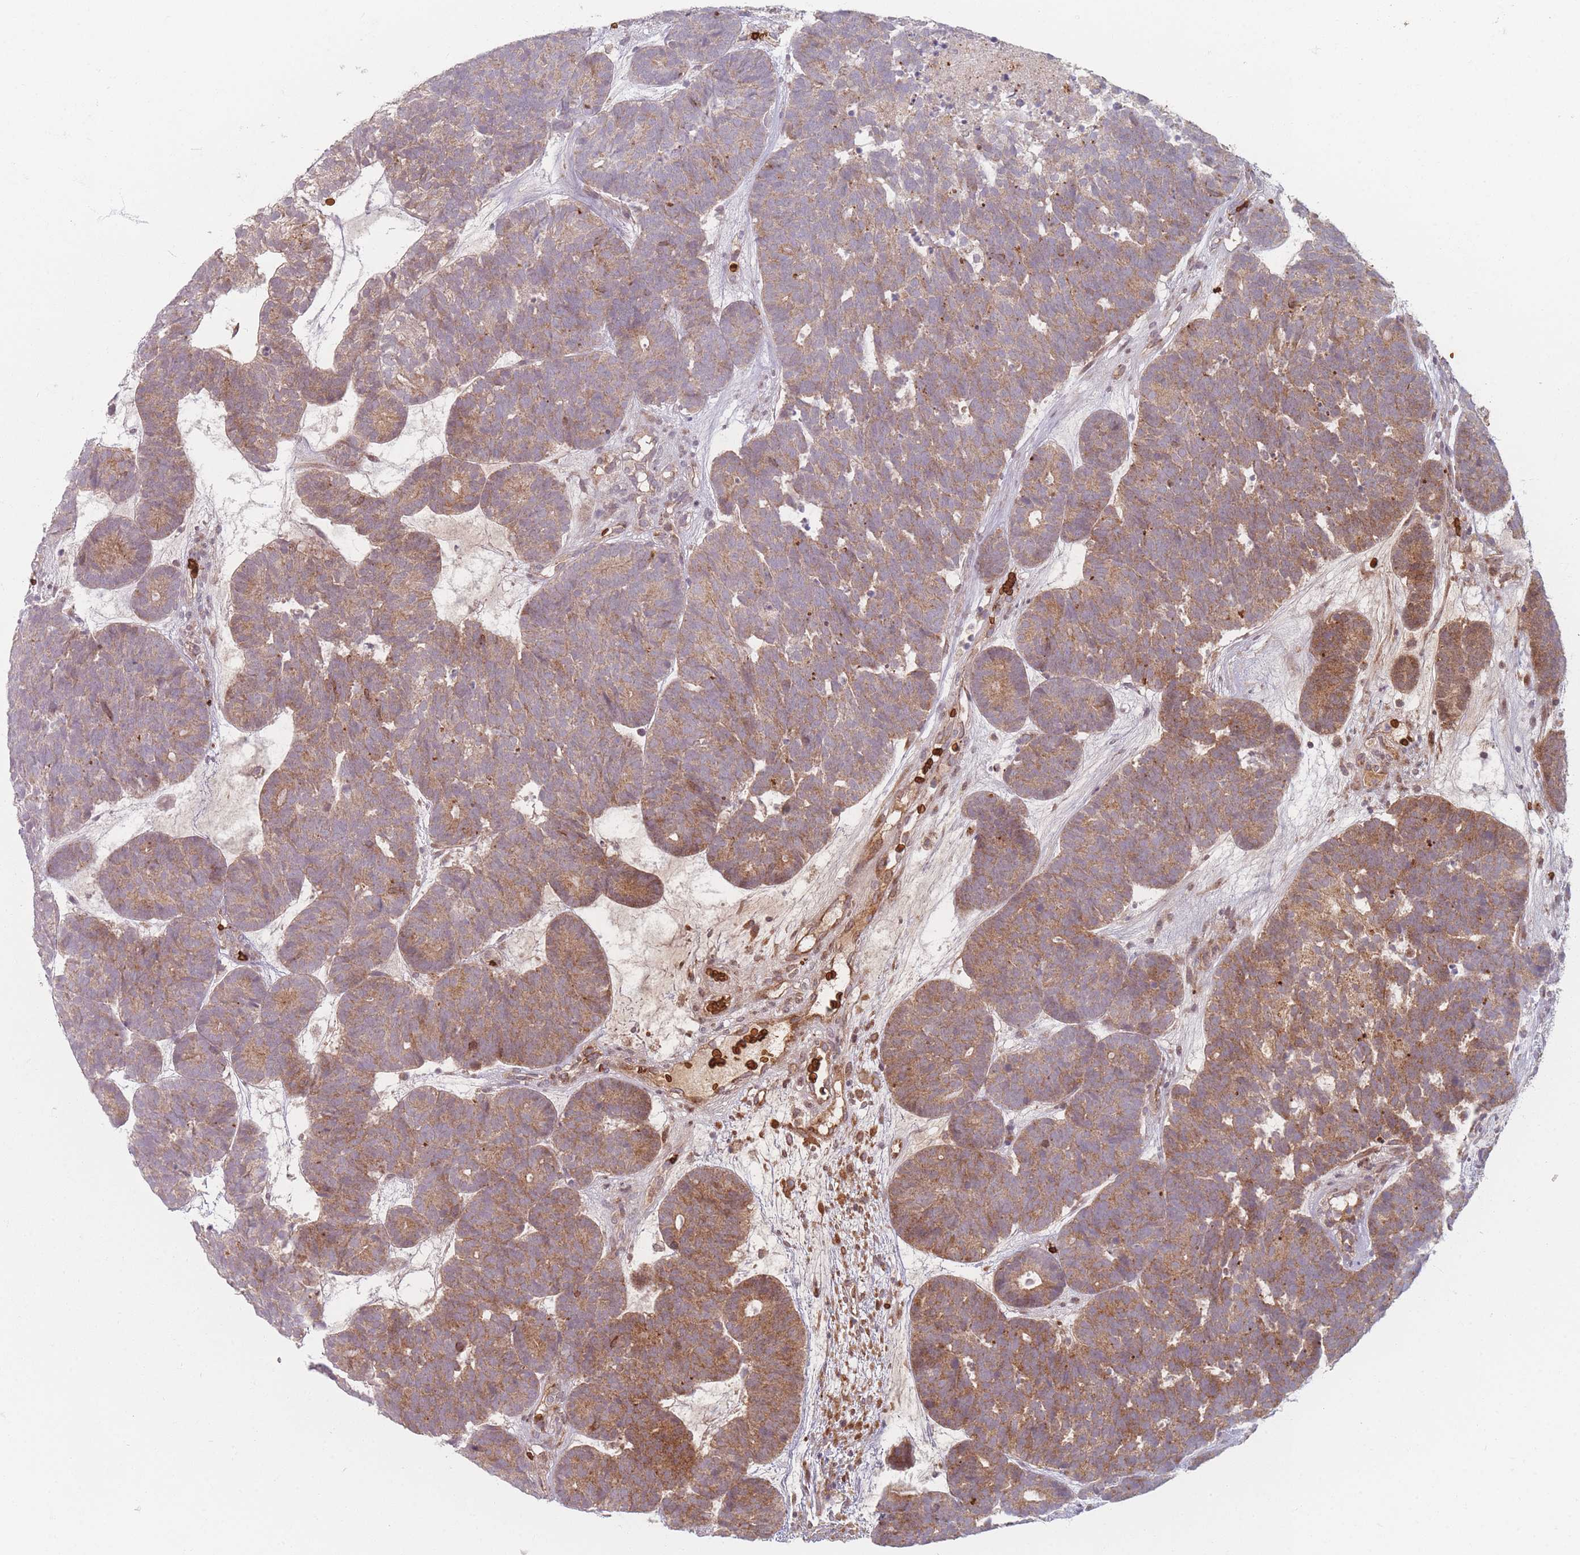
{"staining": {"intensity": "moderate", "quantity": "25%-75%", "location": "cytoplasmic/membranous"}, "tissue": "head and neck cancer", "cell_type": "Tumor cells", "image_type": "cancer", "snomed": [{"axis": "morphology", "description": "Adenocarcinoma, NOS"}, {"axis": "topography", "description": "Head-Neck"}], "caption": "Head and neck cancer stained with a protein marker reveals moderate staining in tumor cells.", "gene": "SLC2A6", "patient": {"sex": "female", "age": 81}}